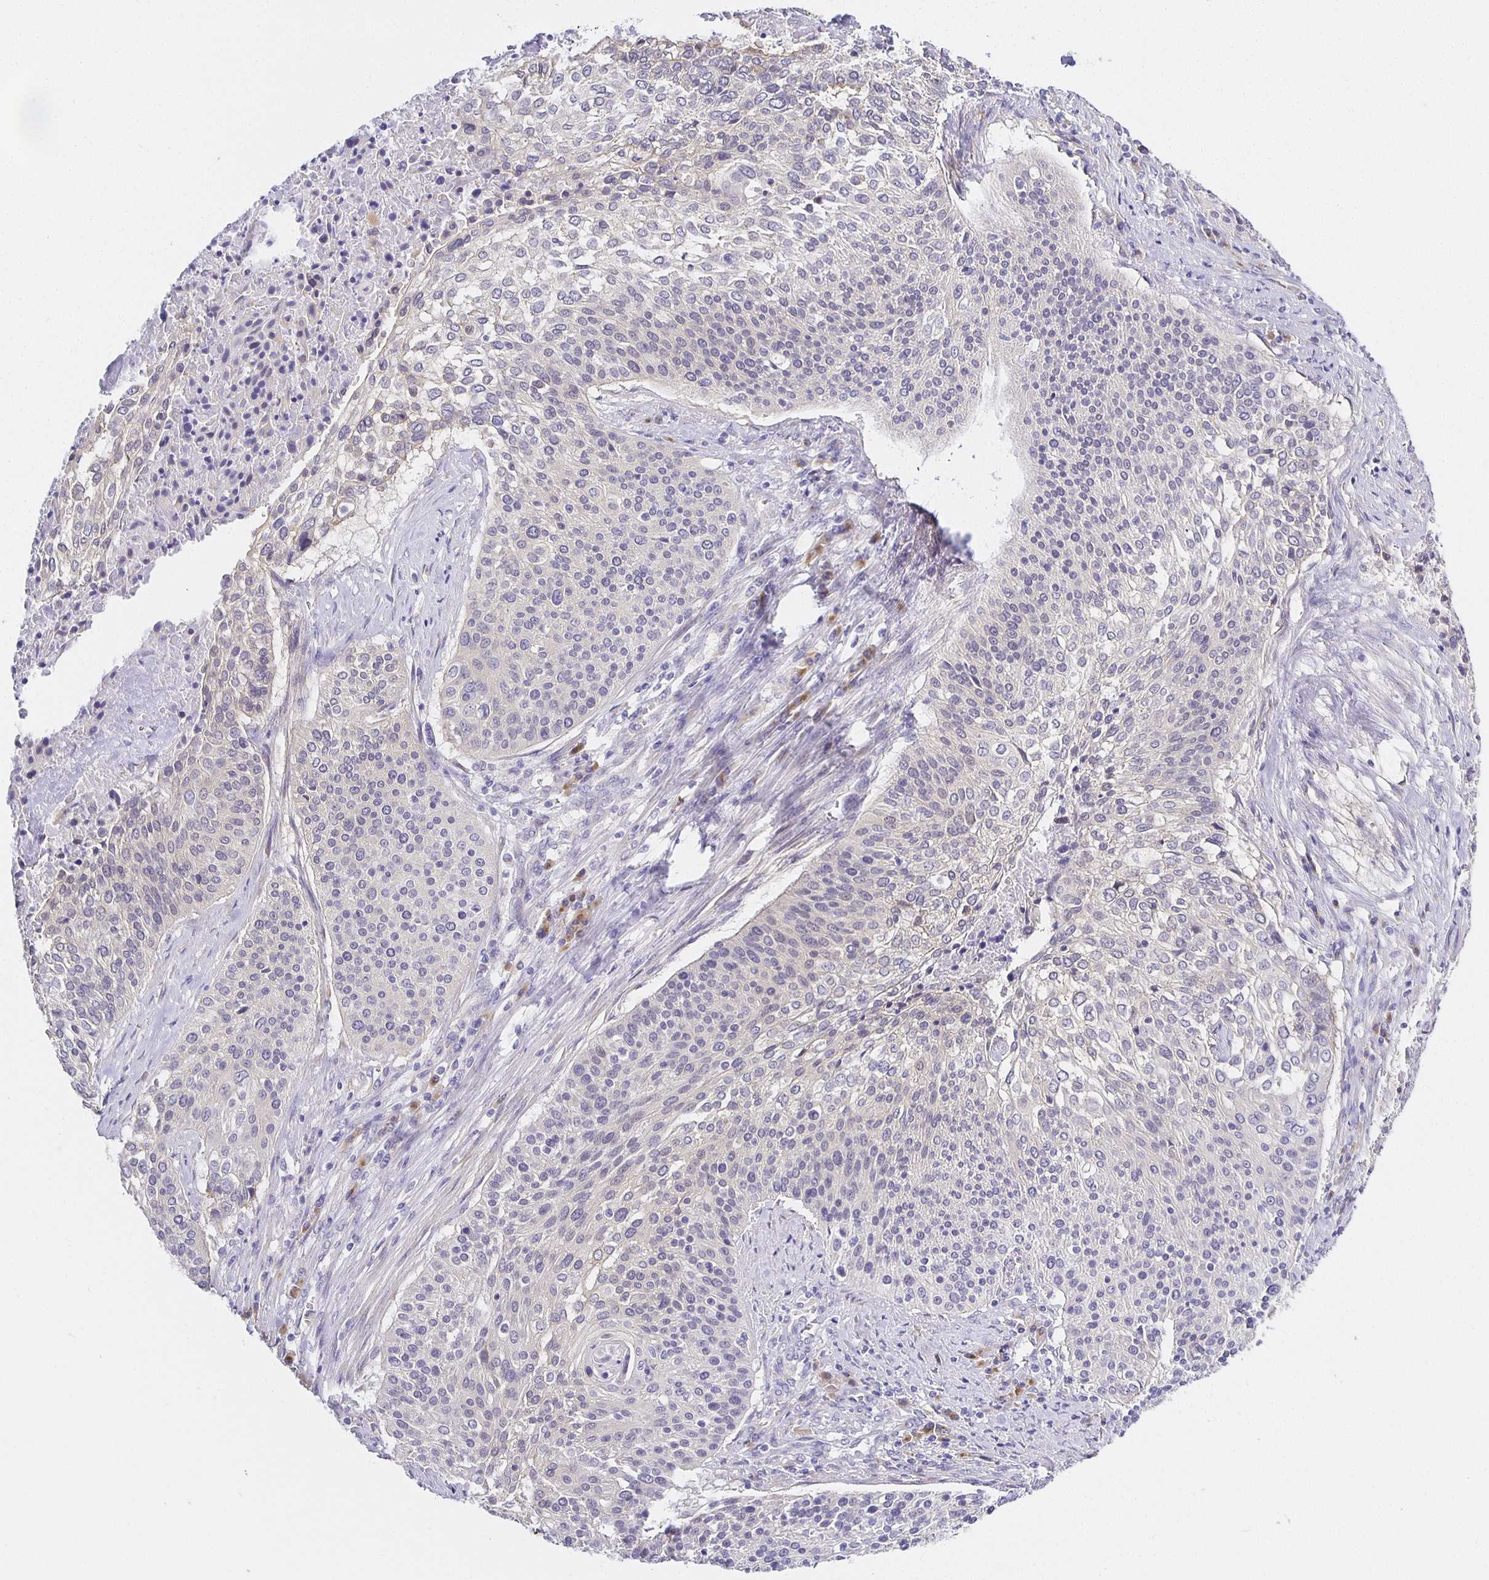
{"staining": {"intensity": "negative", "quantity": "none", "location": "none"}, "tissue": "cervical cancer", "cell_type": "Tumor cells", "image_type": "cancer", "snomed": [{"axis": "morphology", "description": "Squamous cell carcinoma, NOS"}, {"axis": "topography", "description": "Cervix"}], "caption": "This is an immunohistochemistry (IHC) photomicrograph of squamous cell carcinoma (cervical). There is no staining in tumor cells.", "gene": "OPALIN", "patient": {"sex": "female", "age": 31}}